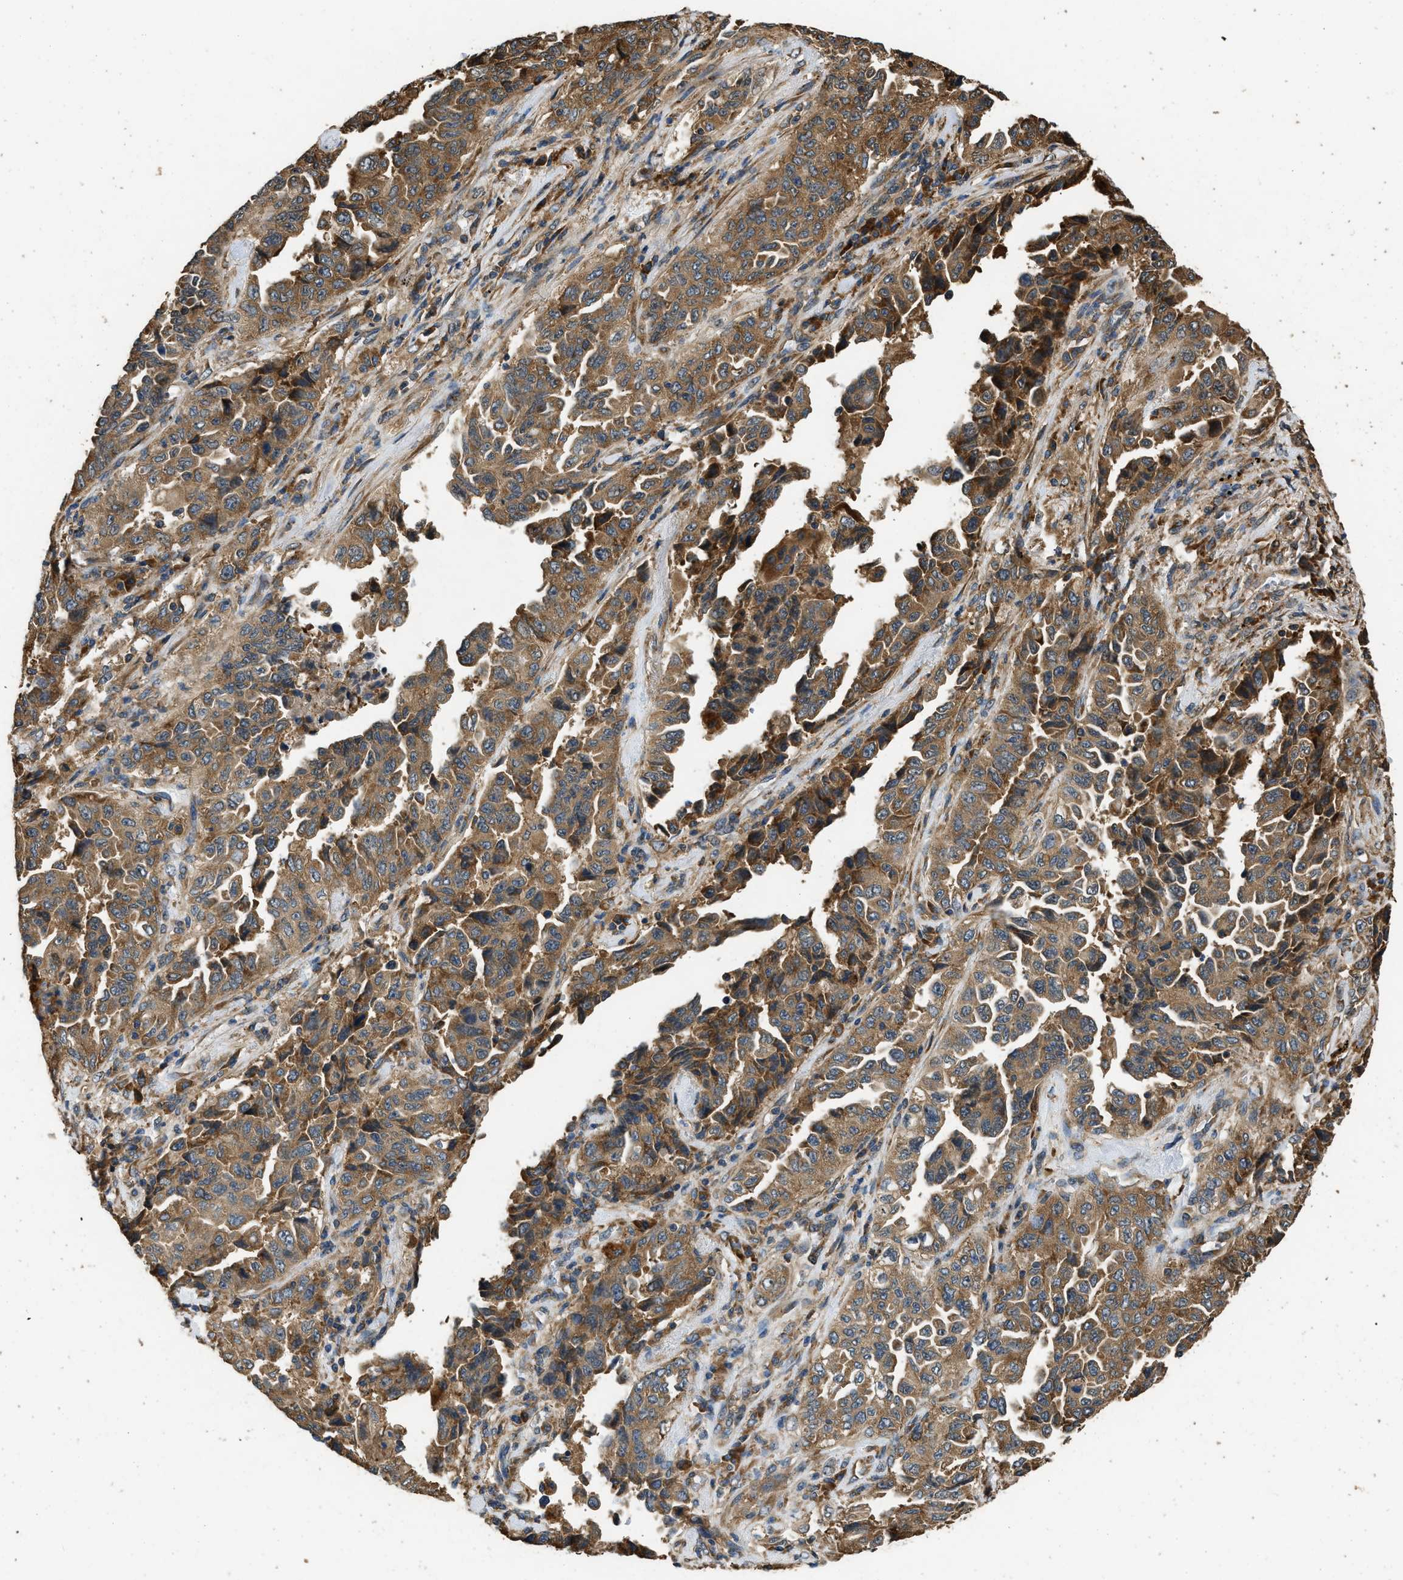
{"staining": {"intensity": "moderate", "quantity": ">75%", "location": "cytoplasmic/membranous"}, "tissue": "lung cancer", "cell_type": "Tumor cells", "image_type": "cancer", "snomed": [{"axis": "morphology", "description": "Adenocarcinoma, NOS"}, {"axis": "topography", "description": "Lung"}], "caption": "A brown stain highlights moderate cytoplasmic/membranous staining of a protein in human lung cancer tumor cells.", "gene": "SLC36A4", "patient": {"sex": "female", "age": 51}}